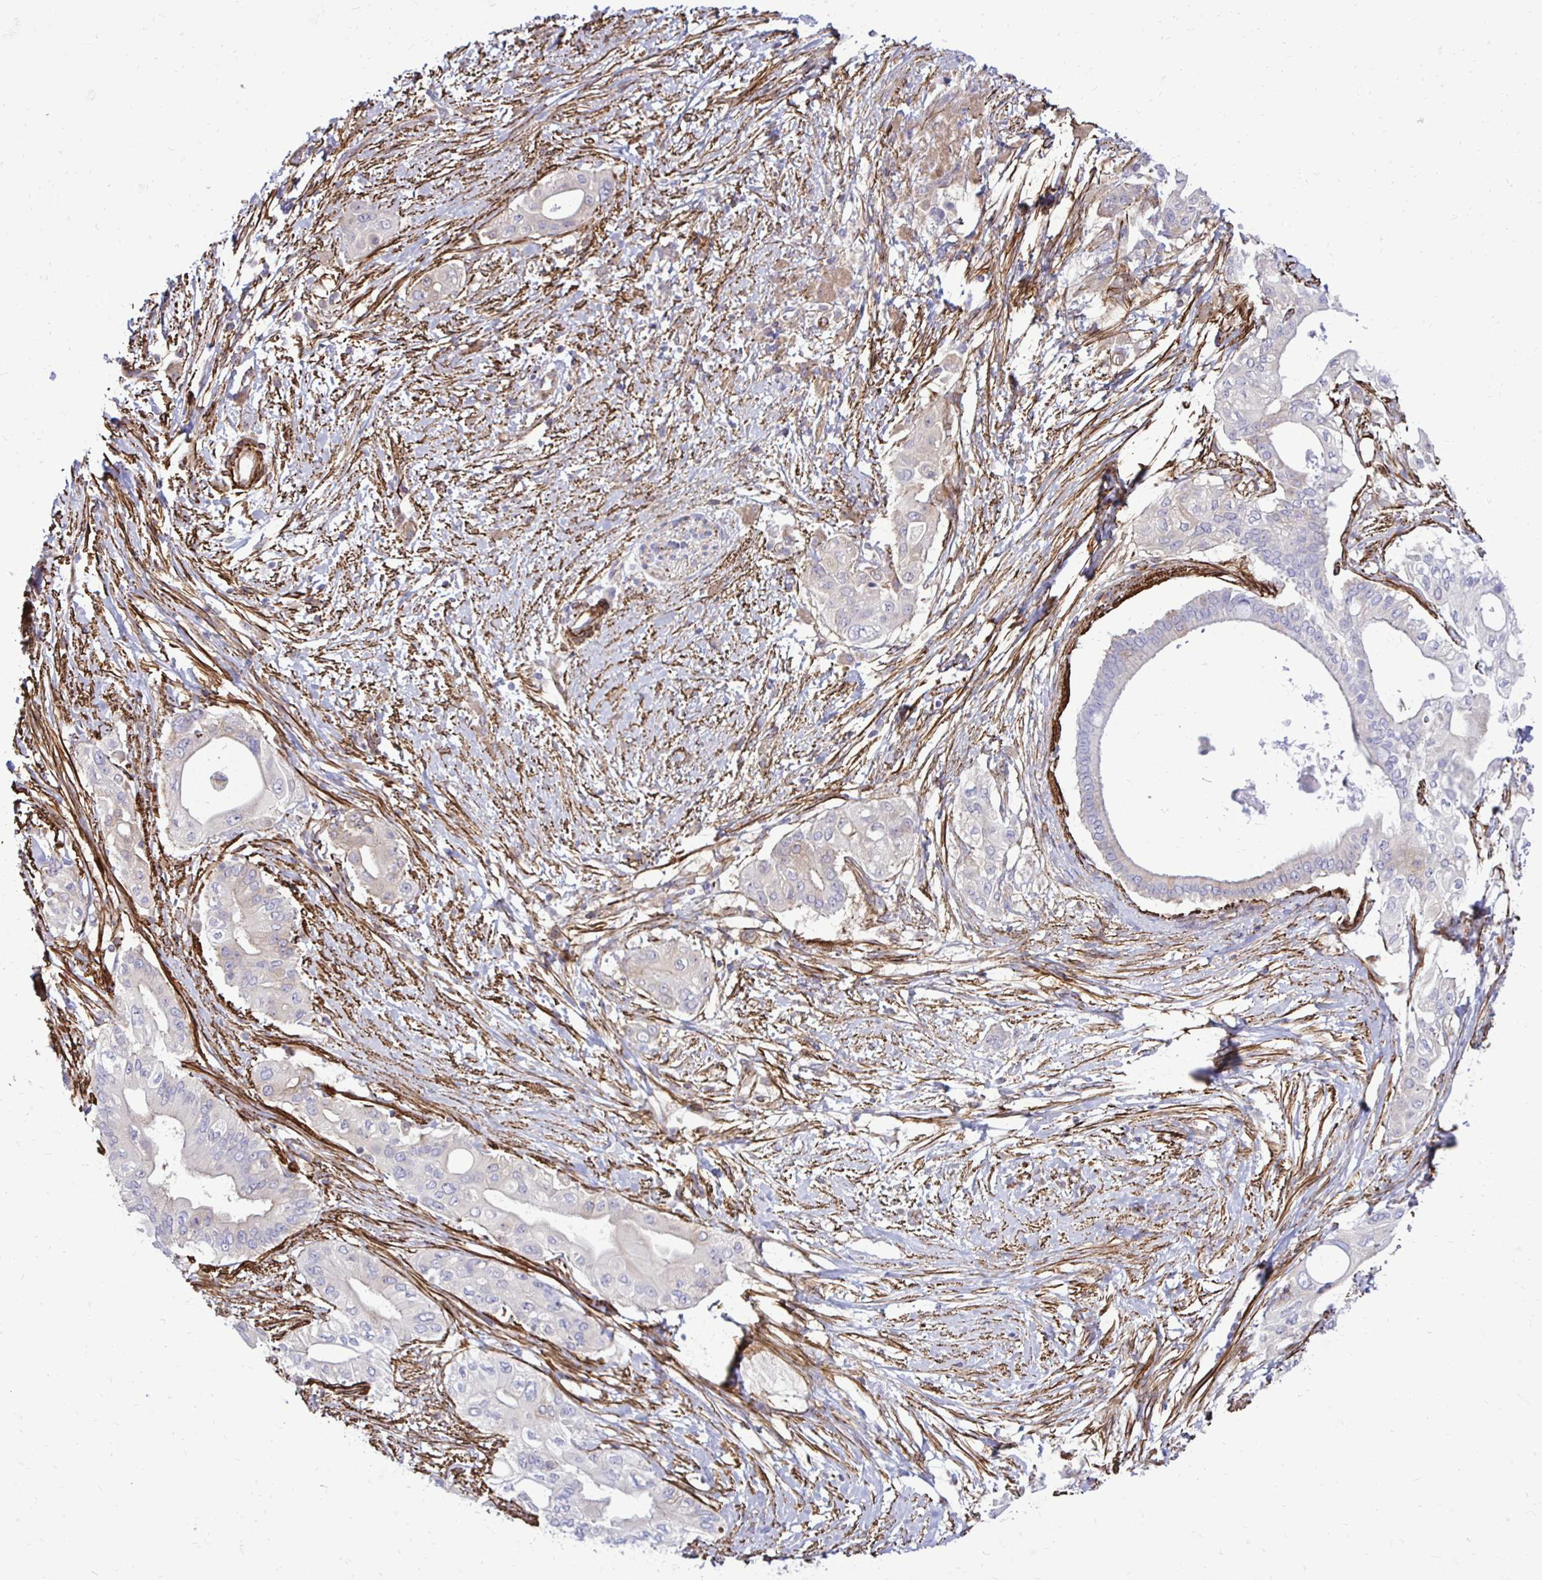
{"staining": {"intensity": "weak", "quantity": "25%-75%", "location": "cytoplasmic/membranous"}, "tissue": "pancreatic cancer", "cell_type": "Tumor cells", "image_type": "cancer", "snomed": [{"axis": "morphology", "description": "Adenocarcinoma, NOS"}, {"axis": "topography", "description": "Pancreas"}], "caption": "Immunohistochemistry (IHC) of pancreatic cancer reveals low levels of weak cytoplasmic/membranous positivity in approximately 25%-75% of tumor cells. (IHC, brightfield microscopy, high magnification).", "gene": "CTPS1", "patient": {"sex": "male", "age": 68}}